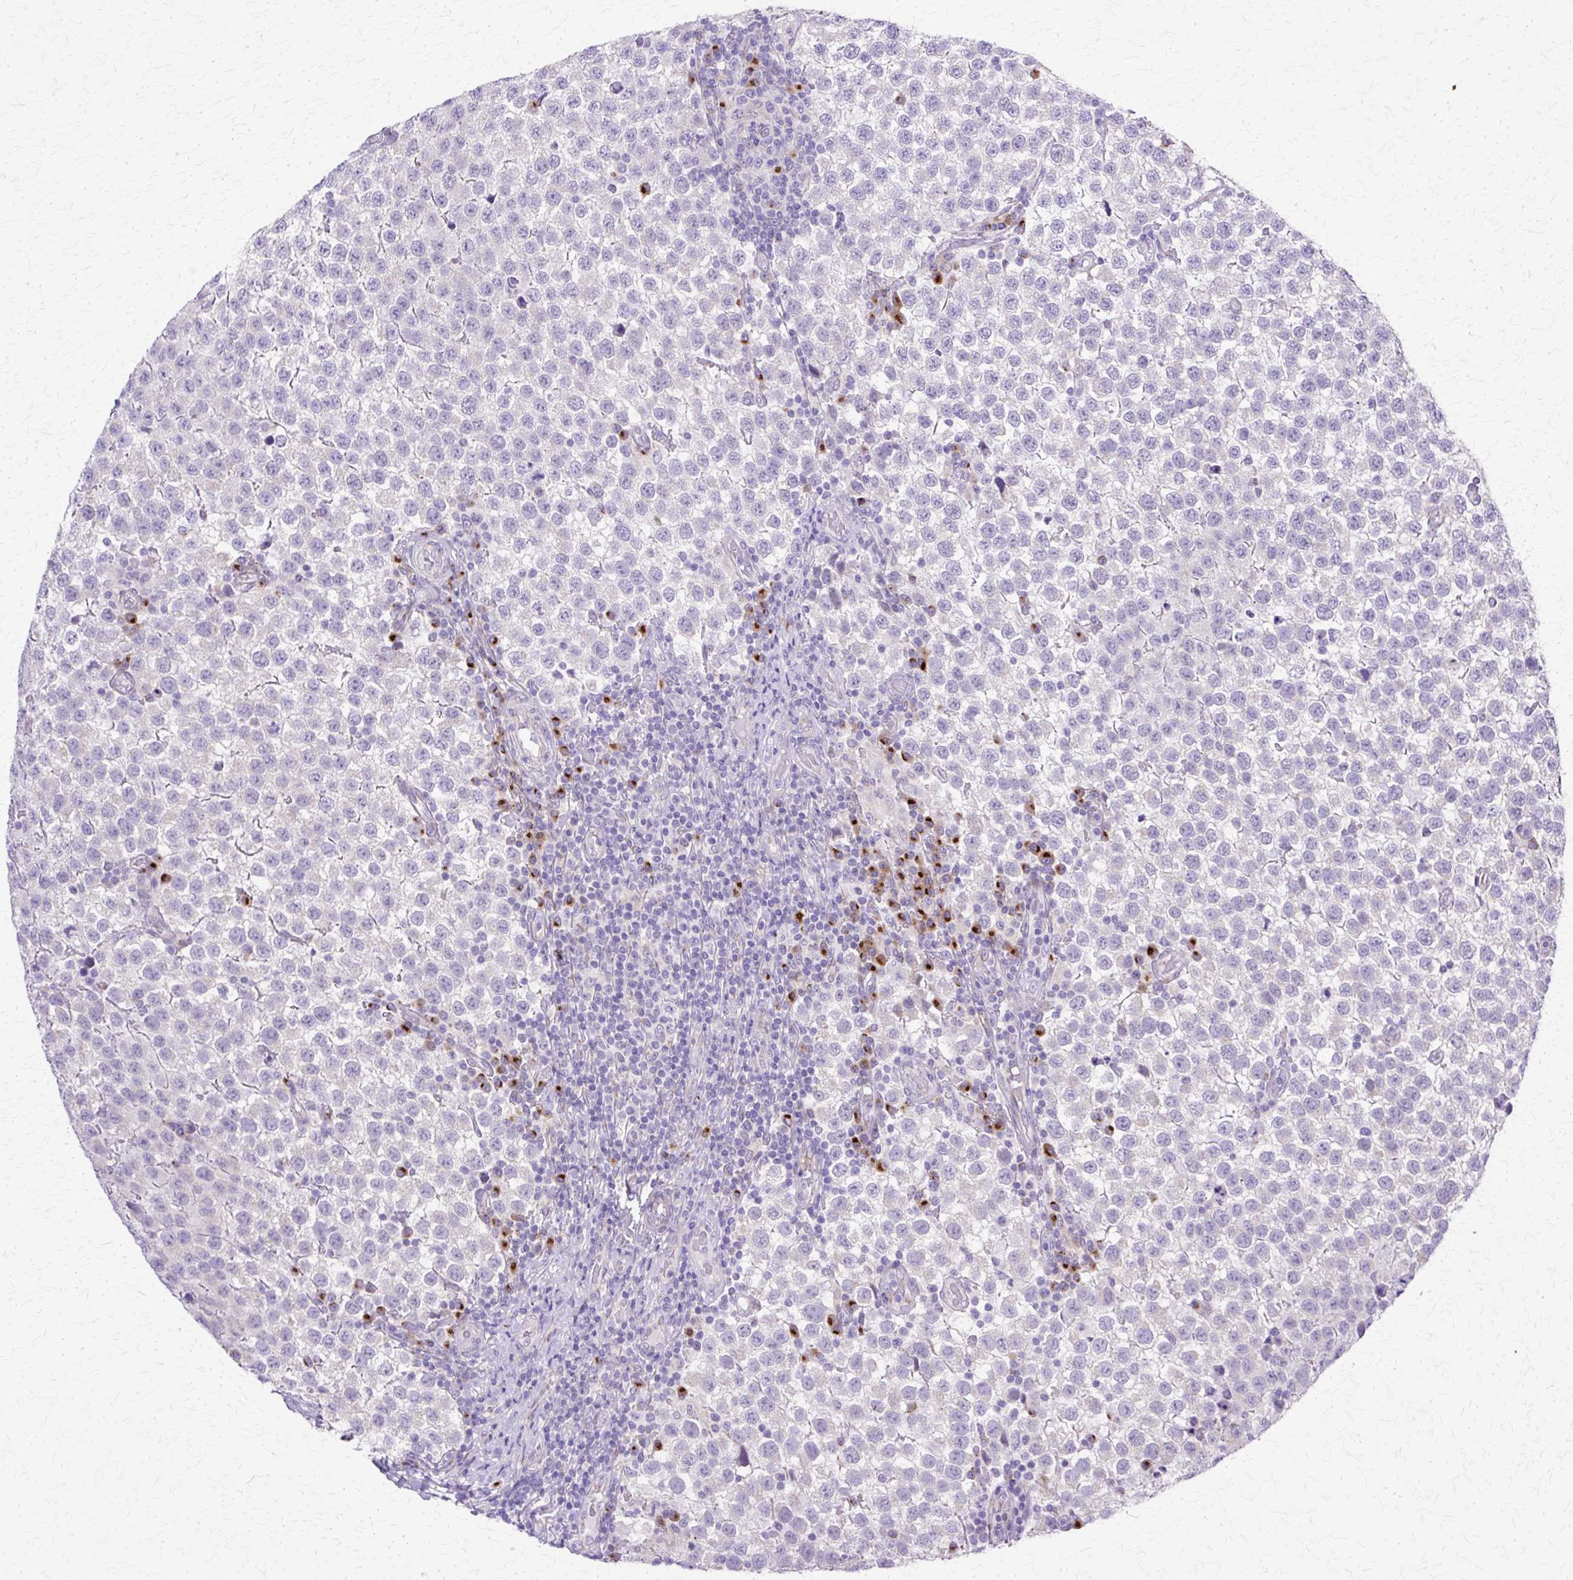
{"staining": {"intensity": "negative", "quantity": "none", "location": "none"}, "tissue": "testis cancer", "cell_type": "Tumor cells", "image_type": "cancer", "snomed": [{"axis": "morphology", "description": "Seminoma, NOS"}, {"axis": "topography", "description": "Testis"}], "caption": "Tumor cells are negative for protein expression in human testis cancer (seminoma).", "gene": "TBC1D3G", "patient": {"sex": "male", "age": 34}}